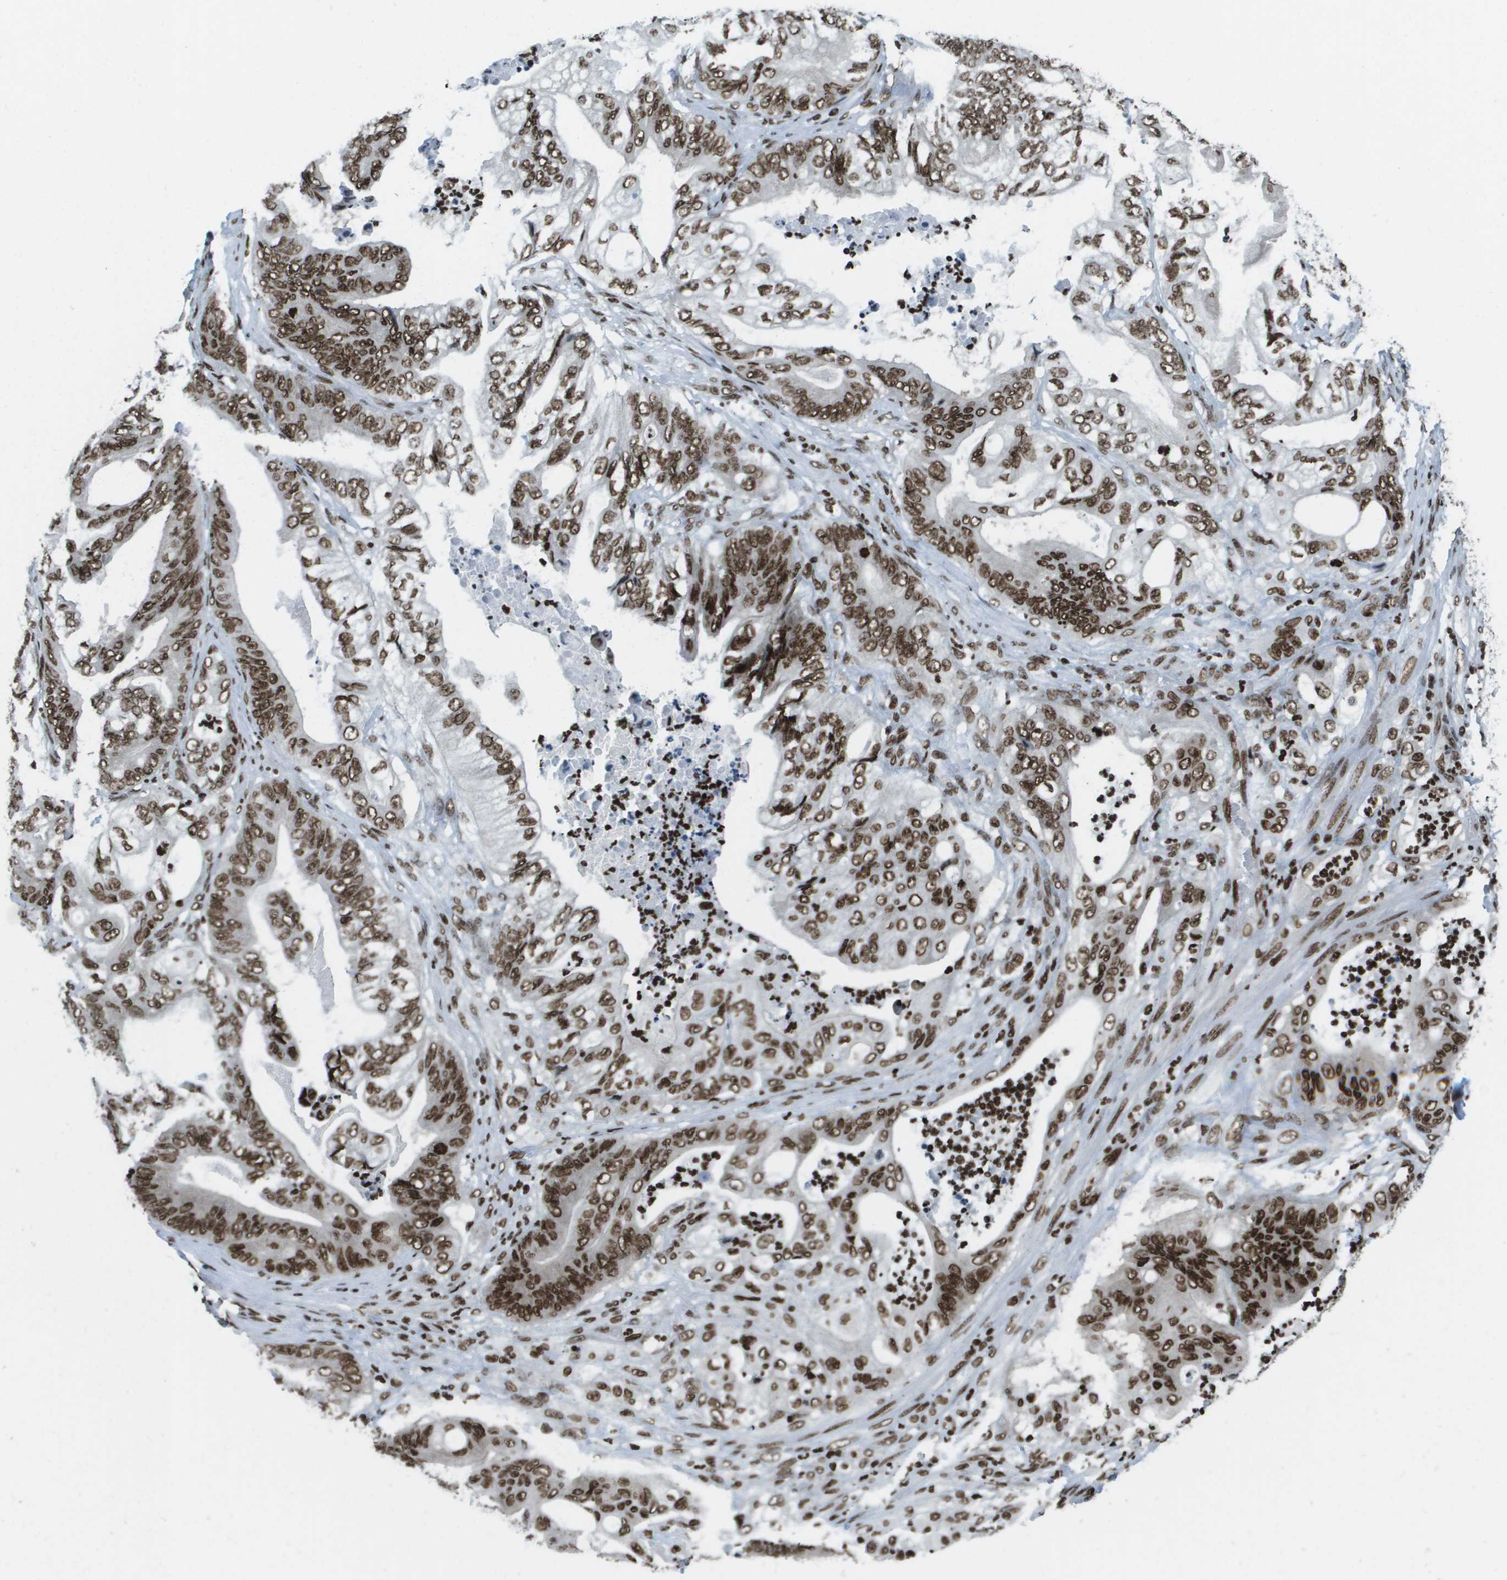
{"staining": {"intensity": "strong", "quantity": ">75%", "location": "nuclear"}, "tissue": "stomach cancer", "cell_type": "Tumor cells", "image_type": "cancer", "snomed": [{"axis": "morphology", "description": "Adenocarcinoma, NOS"}, {"axis": "topography", "description": "Stomach"}], "caption": "Human stomach cancer stained with a brown dye demonstrates strong nuclear positive staining in approximately >75% of tumor cells.", "gene": "GLYR1", "patient": {"sex": "female", "age": 73}}